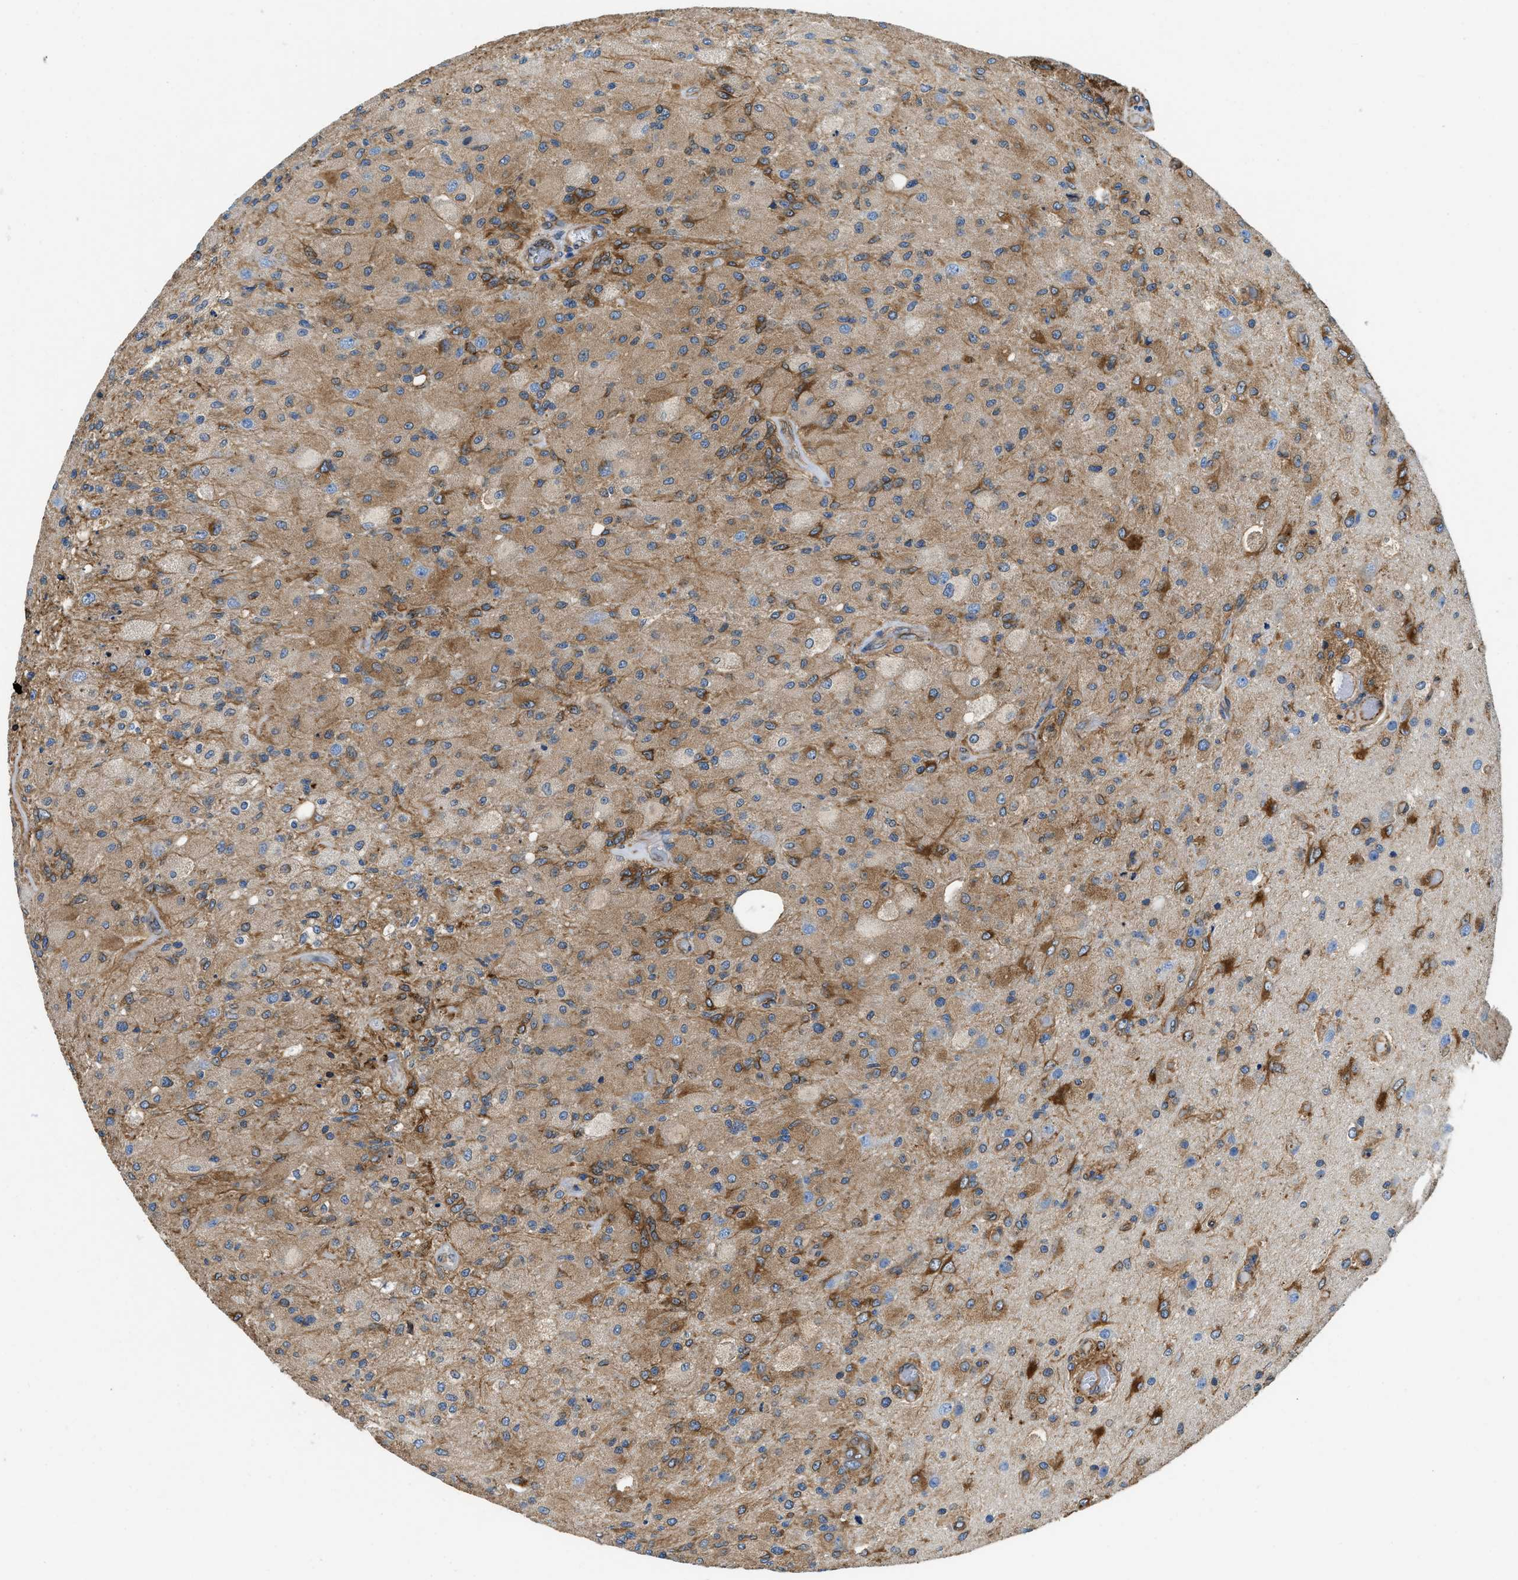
{"staining": {"intensity": "moderate", "quantity": "25%-75%", "location": "cytoplasmic/membranous"}, "tissue": "glioma", "cell_type": "Tumor cells", "image_type": "cancer", "snomed": [{"axis": "morphology", "description": "Normal tissue, NOS"}, {"axis": "morphology", "description": "Glioma, malignant, High grade"}, {"axis": "topography", "description": "Cerebral cortex"}], "caption": "Tumor cells demonstrate medium levels of moderate cytoplasmic/membranous expression in approximately 25%-75% of cells in glioma.", "gene": "HSD17B12", "patient": {"sex": "male", "age": 77}}